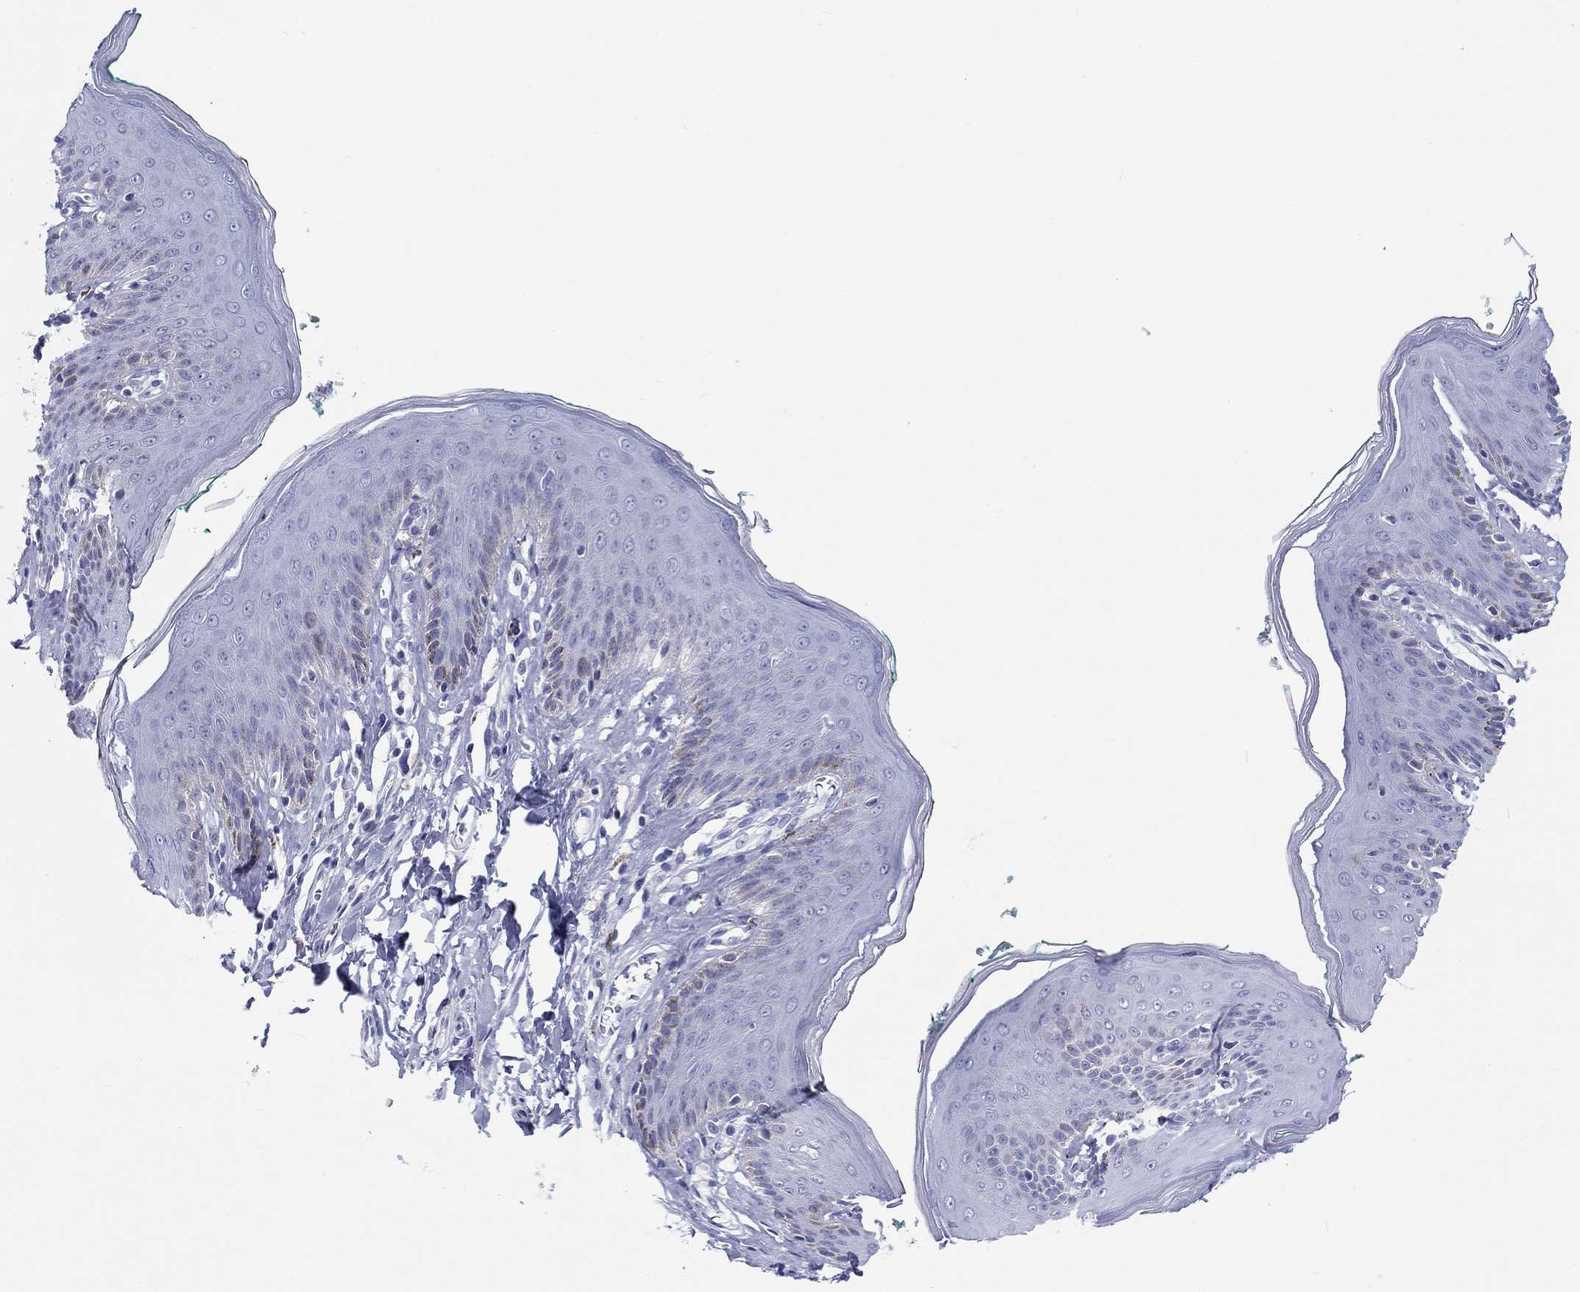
{"staining": {"intensity": "negative", "quantity": "none", "location": "none"}, "tissue": "skin", "cell_type": "Epidermal cells", "image_type": "normal", "snomed": [{"axis": "morphology", "description": "Normal tissue, NOS"}, {"axis": "topography", "description": "Vulva"}], "caption": "This is an IHC image of unremarkable skin. There is no positivity in epidermal cells.", "gene": "H1", "patient": {"sex": "female", "age": 66}}